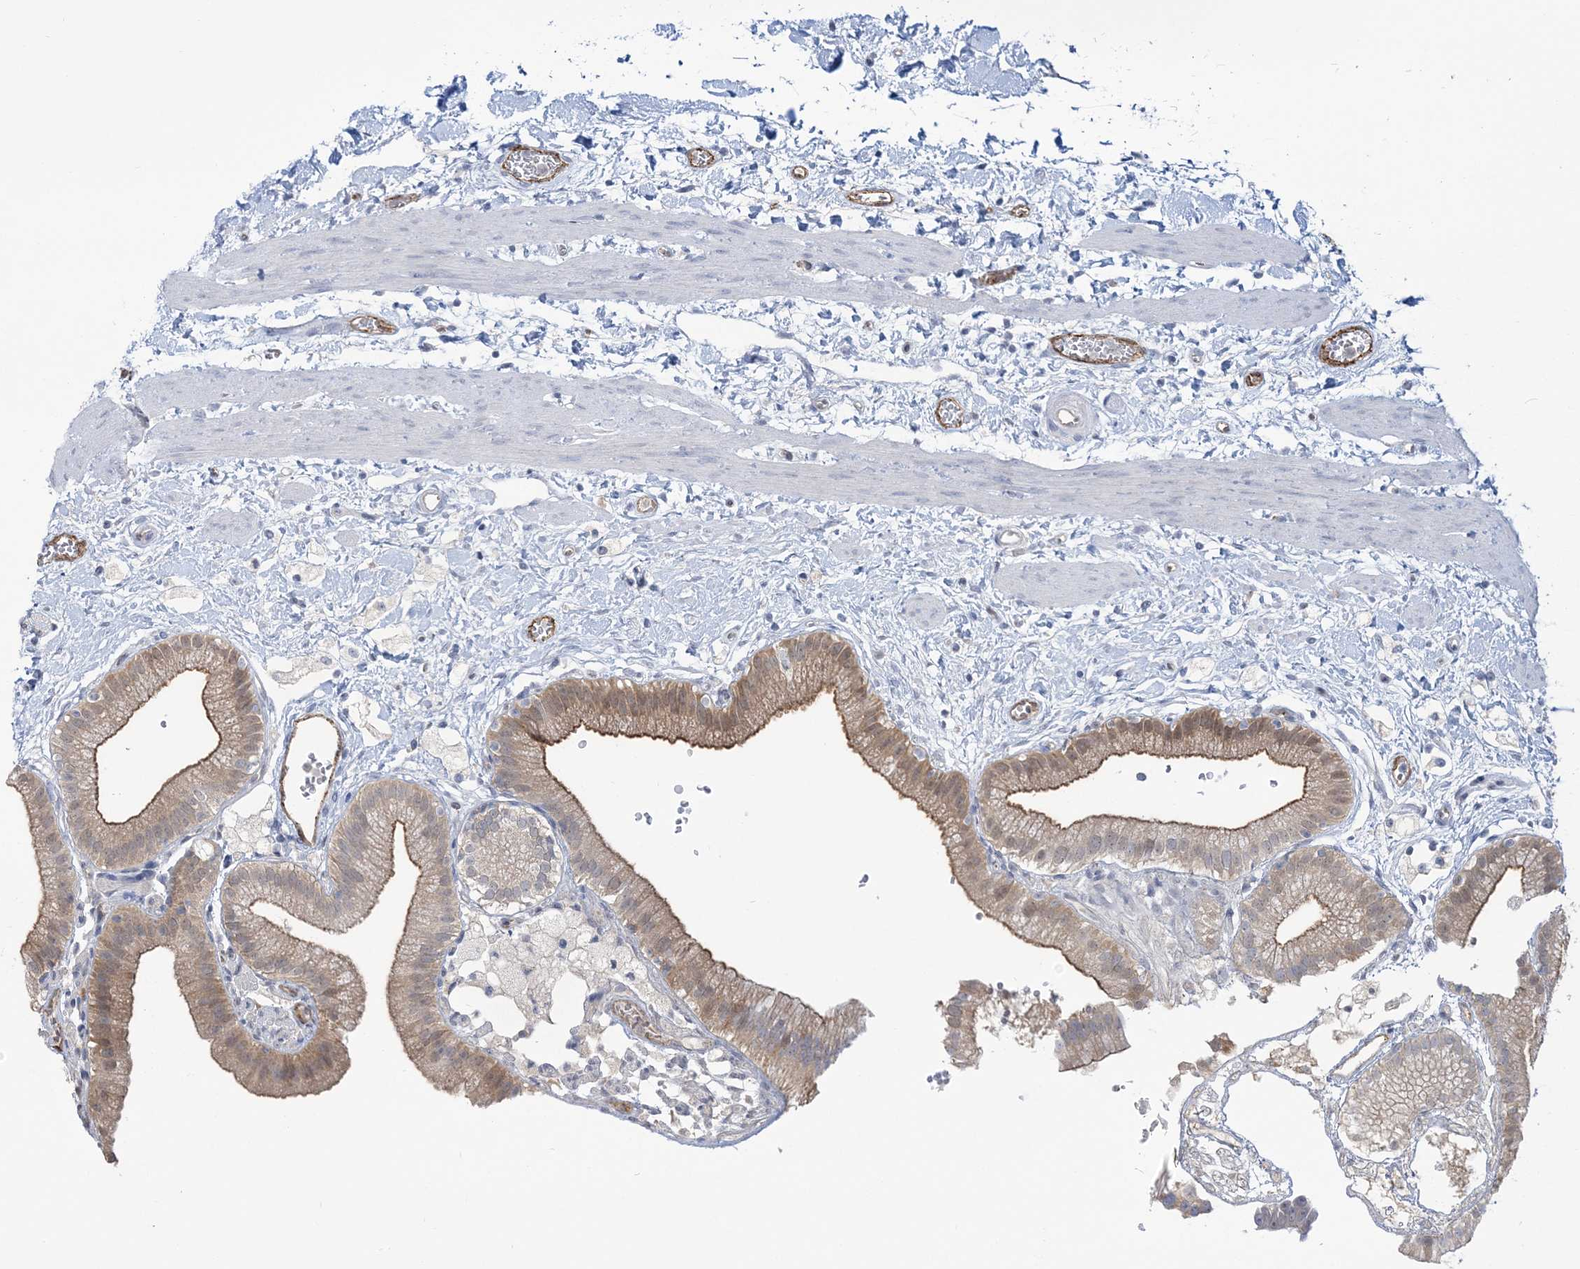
{"staining": {"intensity": "moderate", "quantity": ">75%", "location": "cytoplasmic/membranous"}, "tissue": "gallbladder", "cell_type": "Glandular cells", "image_type": "normal", "snomed": [{"axis": "morphology", "description": "Normal tissue, NOS"}, {"axis": "topography", "description": "Gallbladder"}], "caption": "Immunohistochemical staining of benign human gallbladder reveals medium levels of moderate cytoplasmic/membranous expression in about >75% of glandular cells.", "gene": "INPP1", "patient": {"sex": "male", "age": 55}}